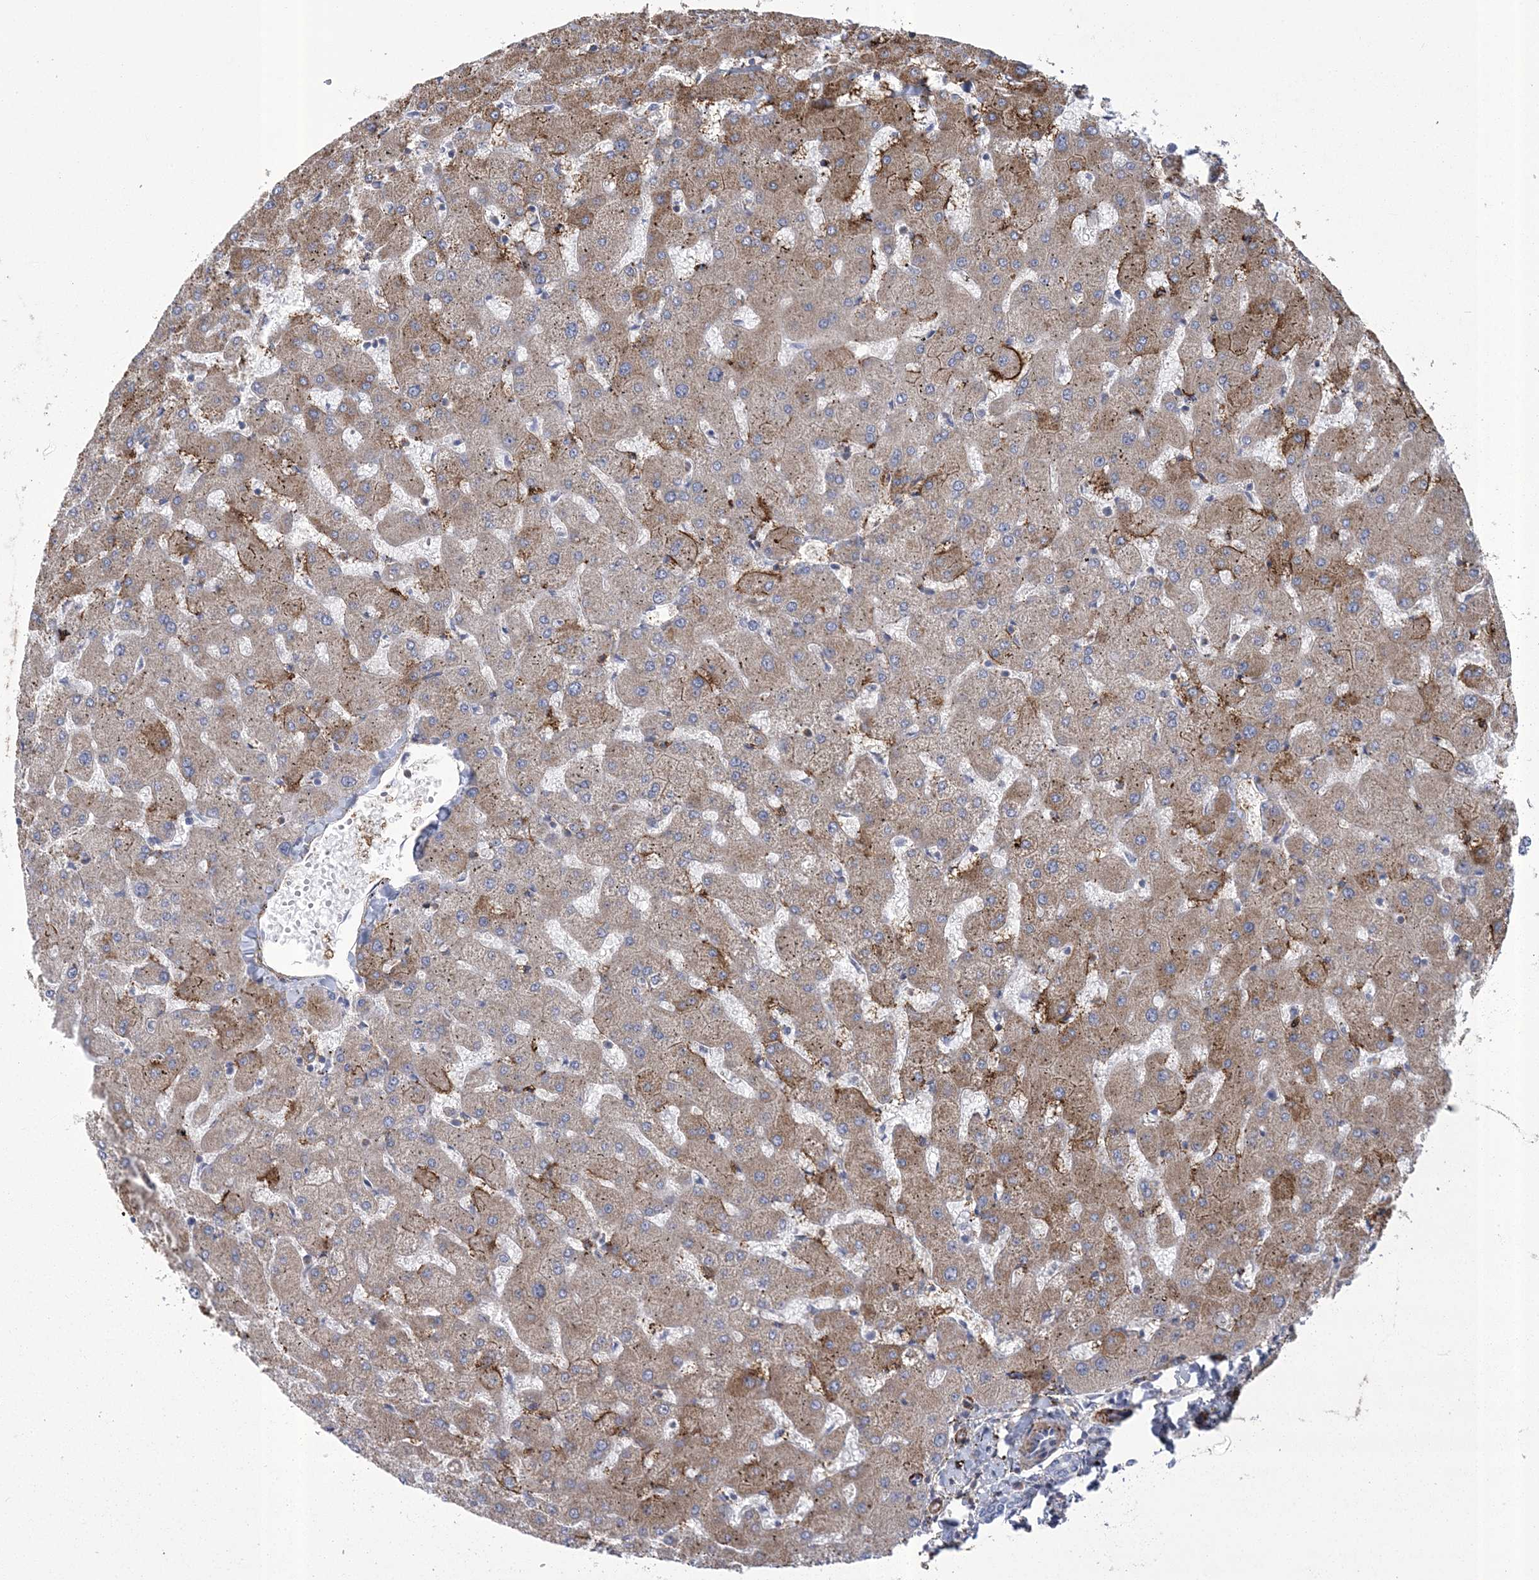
{"staining": {"intensity": "weak", "quantity": "<25%", "location": "cytoplasmic/membranous"}, "tissue": "liver", "cell_type": "Cholangiocytes", "image_type": "normal", "snomed": [{"axis": "morphology", "description": "Normal tissue, NOS"}, {"axis": "topography", "description": "Liver"}], "caption": "Immunohistochemistry (IHC) micrograph of benign liver stained for a protein (brown), which exhibits no expression in cholangiocytes.", "gene": "ARSJ", "patient": {"sex": "female", "age": 63}}